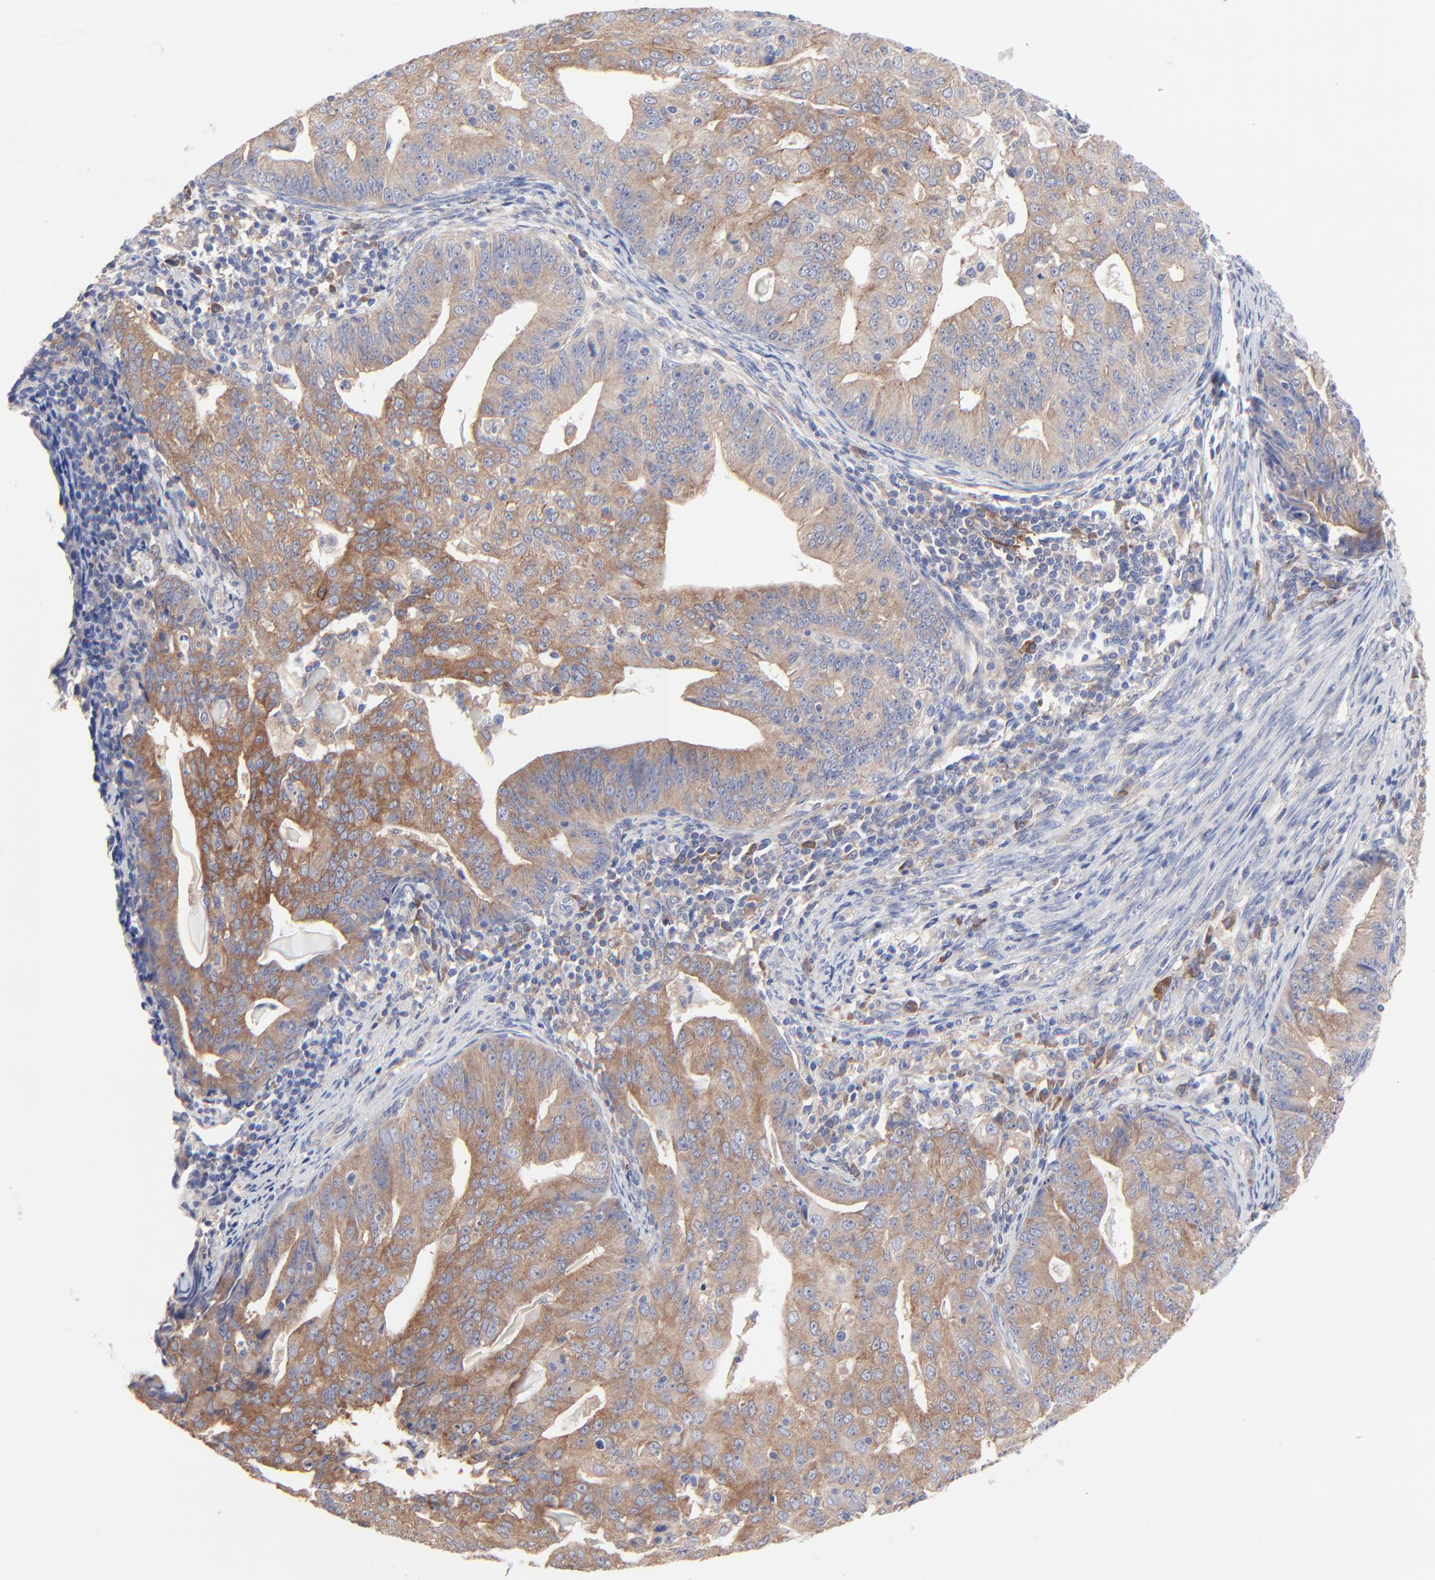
{"staining": {"intensity": "moderate", "quantity": ">75%", "location": "cytoplasmic/membranous"}, "tissue": "endometrial cancer", "cell_type": "Tumor cells", "image_type": "cancer", "snomed": [{"axis": "morphology", "description": "Adenocarcinoma, NOS"}, {"axis": "topography", "description": "Endometrium"}], "caption": "Endometrial cancer stained for a protein demonstrates moderate cytoplasmic/membranous positivity in tumor cells.", "gene": "PPFIBP2", "patient": {"sex": "female", "age": 56}}